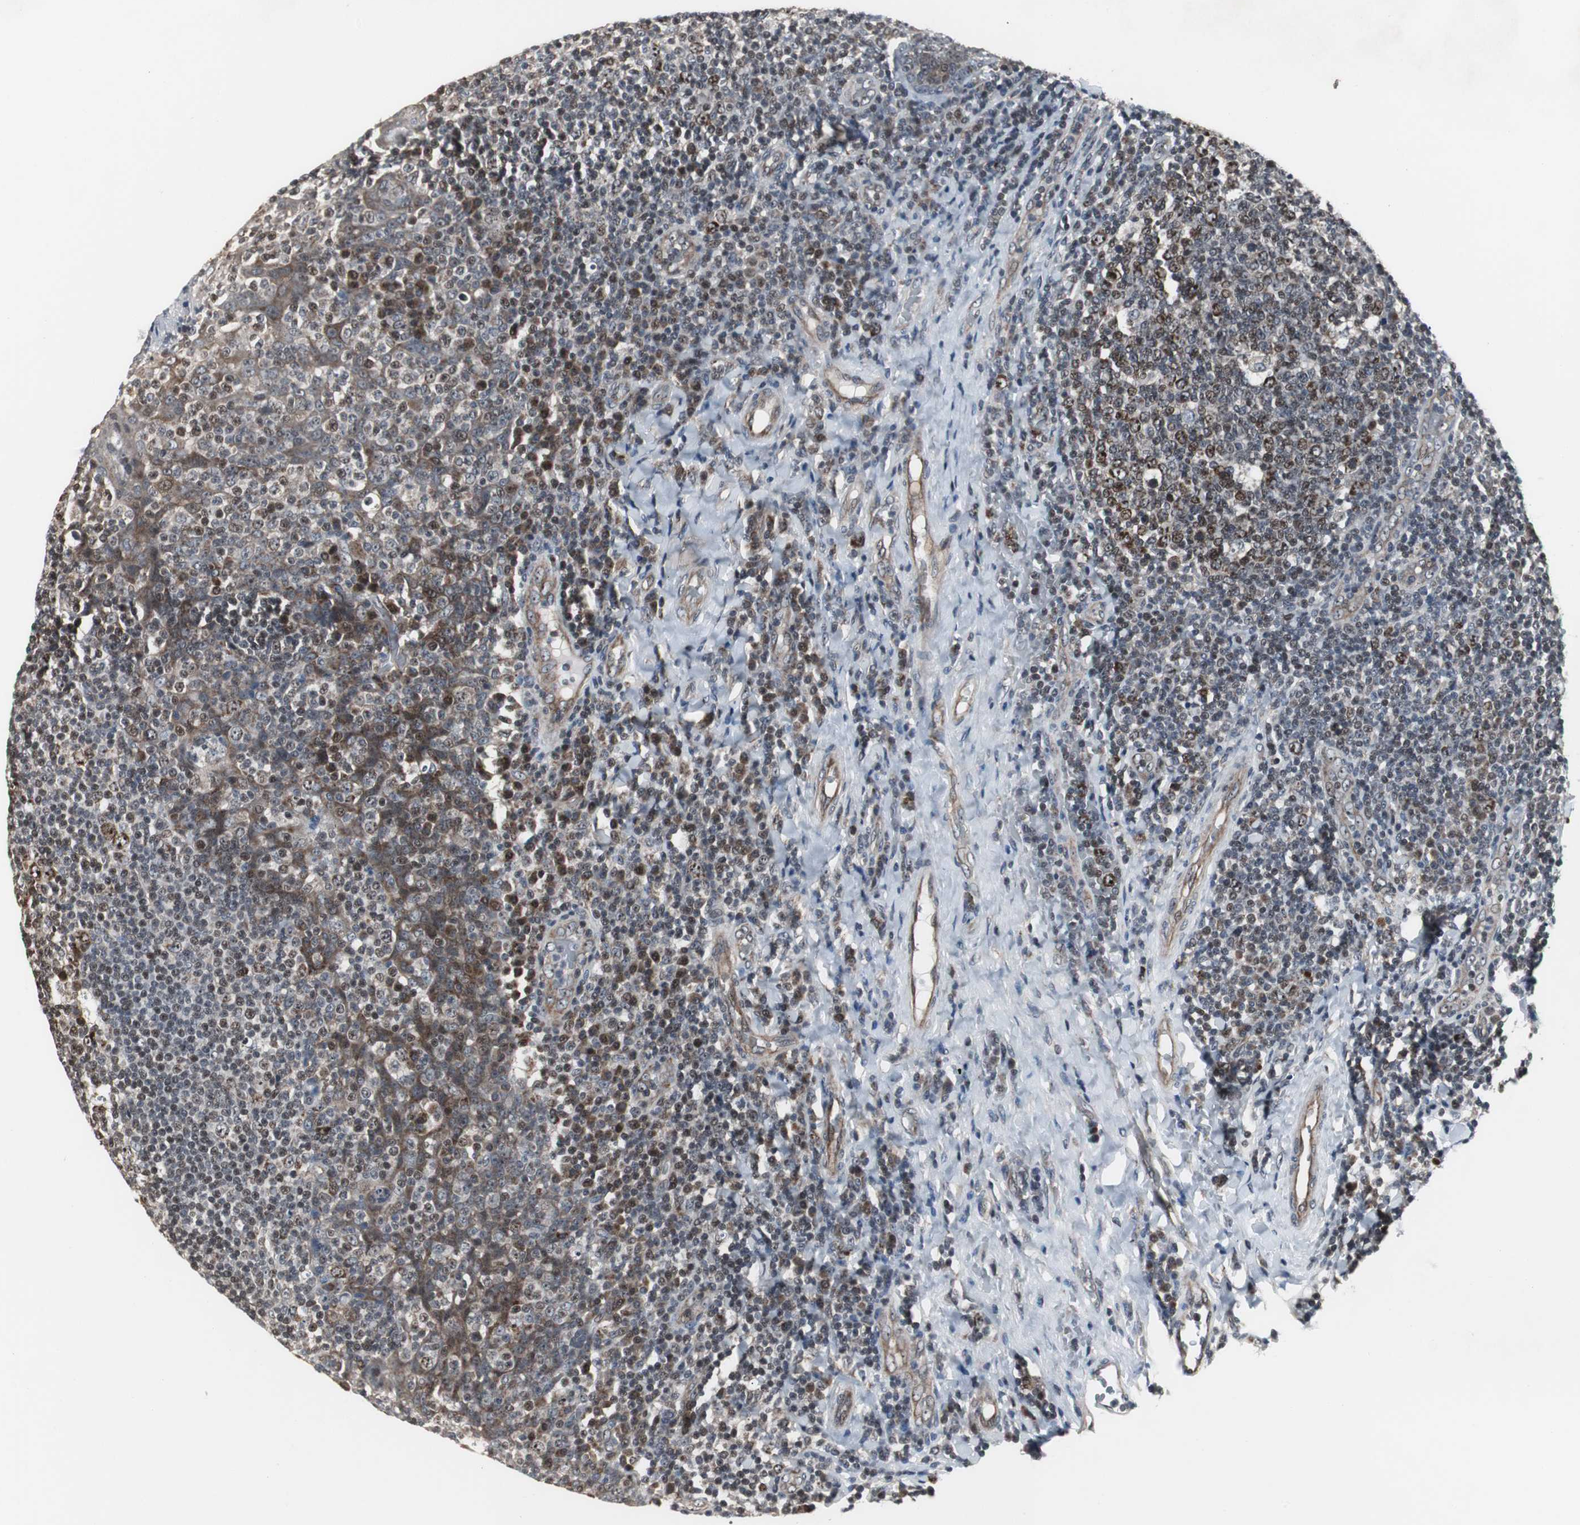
{"staining": {"intensity": "strong", "quantity": "25%-75%", "location": "cytoplasmic/membranous,nuclear"}, "tissue": "tonsil", "cell_type": "Germinal center cells", "image_type": "normal", "snomed": [{"axis": "morphology", "description": "Normal tissue, NOS"}, {"axis": "topography", "description": "Tonsil"}], "caption": "Protein analysis of normal tonsil displays strong cytoplasmic/membranous,nuclear positivity in approximately 25%-75% of germinal center cells. (Stains: DAB in brown, nuclei in blue, Microscopy: brightfield microscopy at high magnification).", "gene": "MRPL40", "patient": {"sex": "male", "age": 17}}